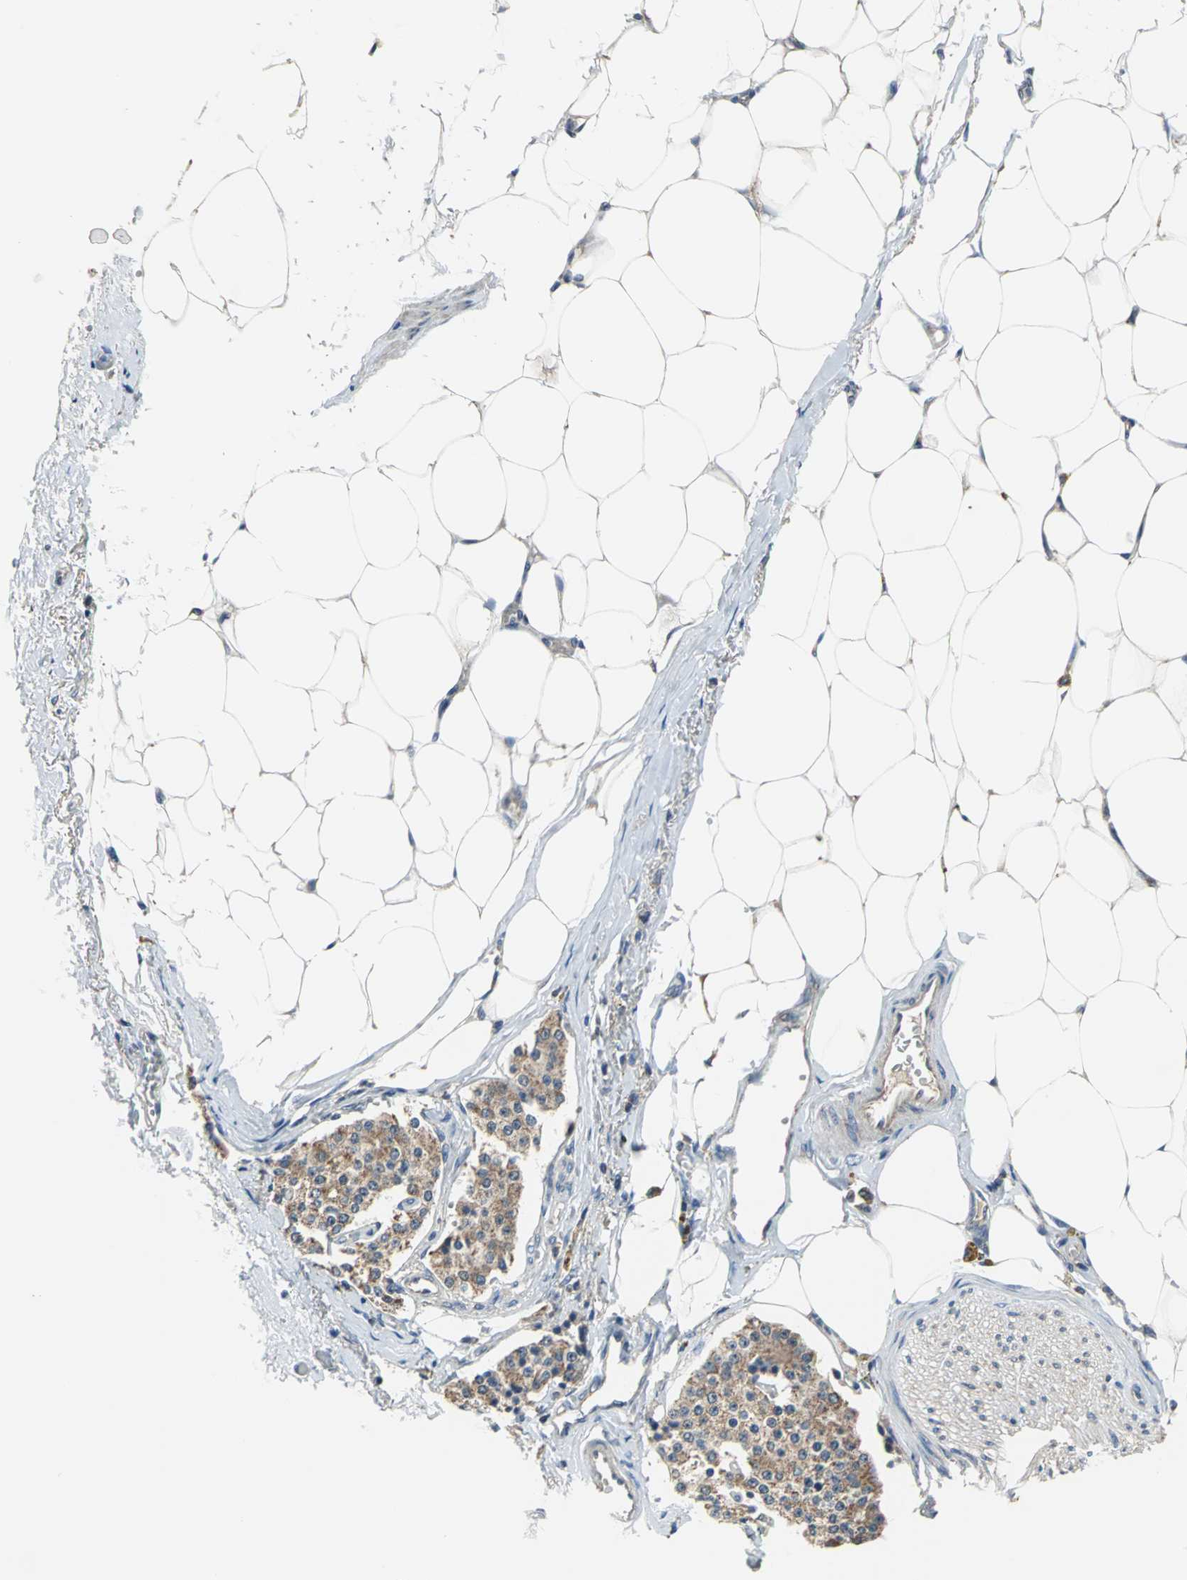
{"staining": {"intensity": "moderate", "quantity": ">75%", "location": "cytoplasmic/membranous"}, "tissue": "carcinoid", "cell_type": "Tumor cells", "image_type": "cancer", "snomed": [{"axis": "morphology", "description": "Carcinoid, malignant, NOS"}, {"axis": "topography", "description": "Colon"}], "caption": "Protein staining reveals moderate cytoplasmic/membranous expression in approximately >75% of tumor cells in carcinoid.", "gene": "TRAK1", "patient": {"sex": "female", "age": 61}}